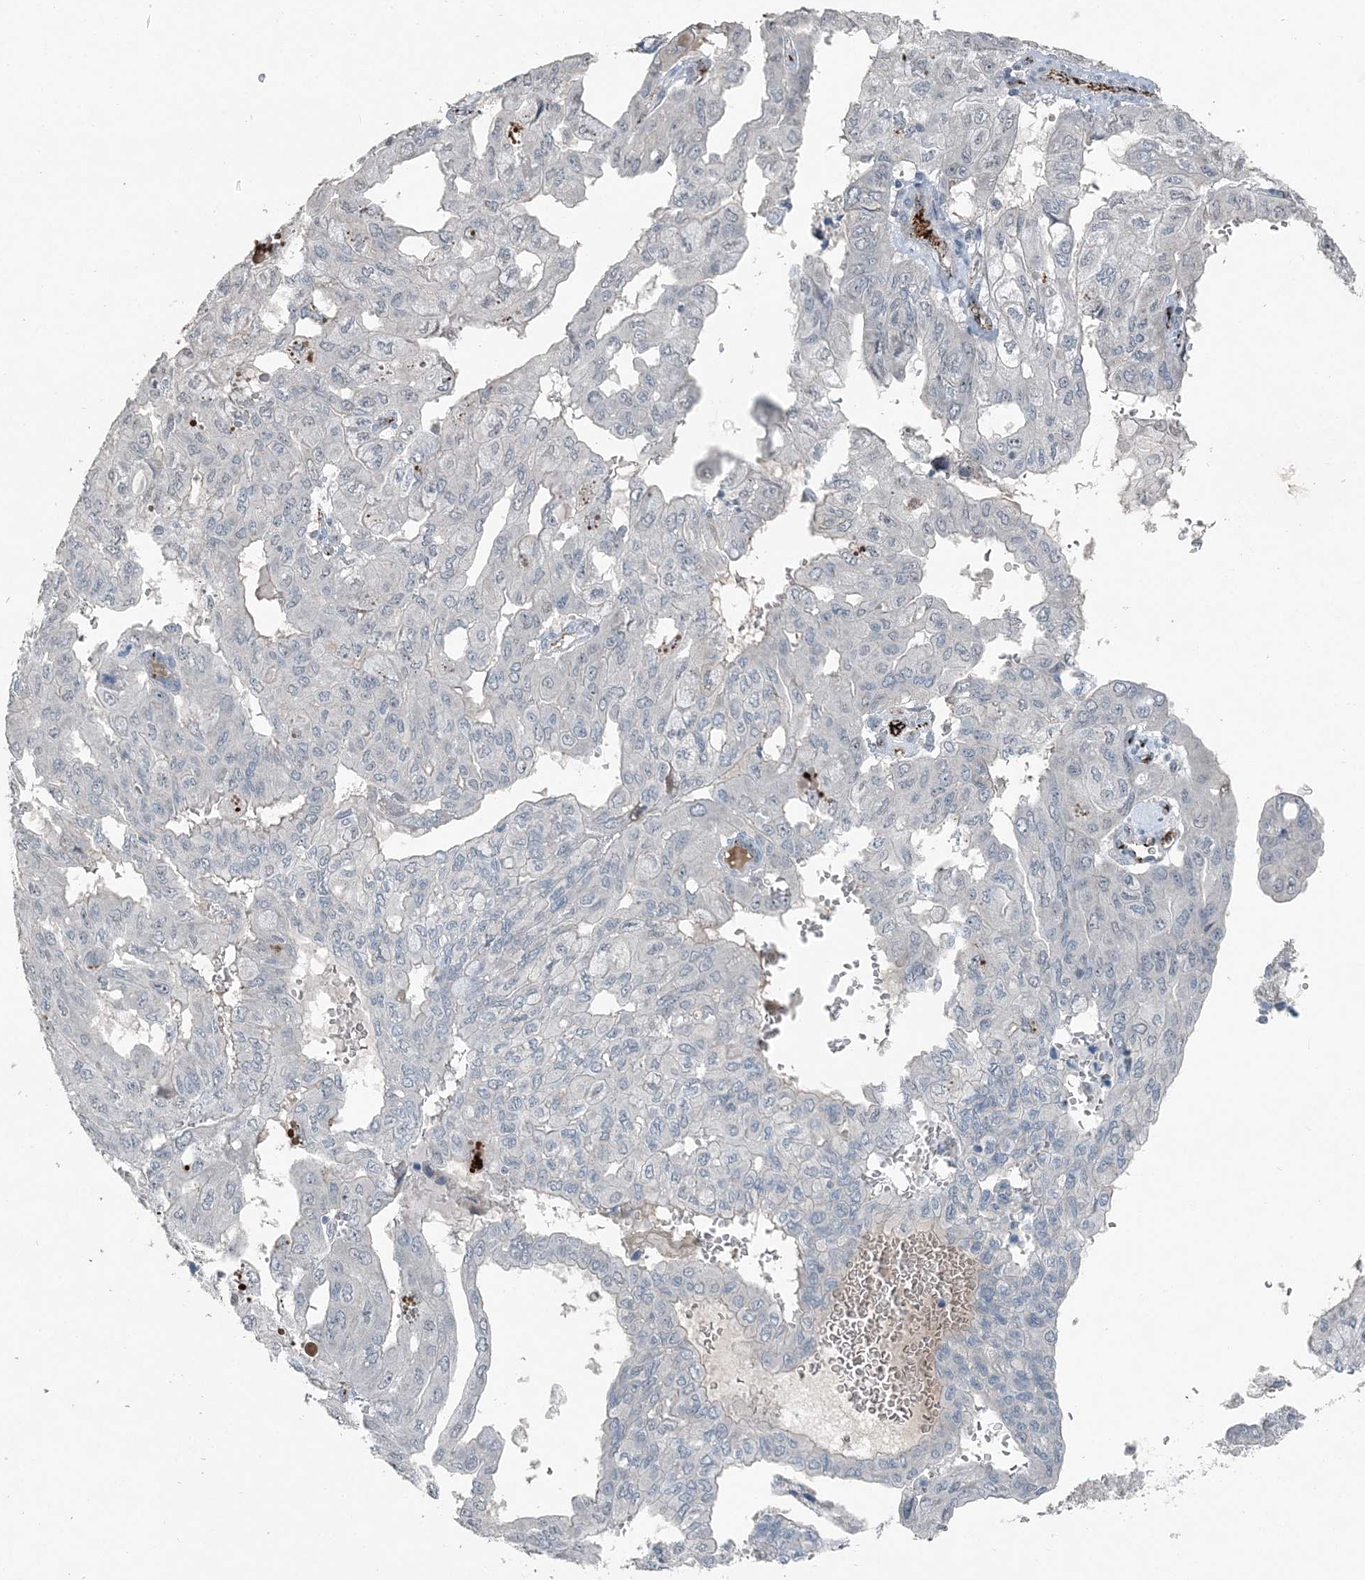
{"staining": {"intensity": "negative", "quantity": "none", "location": "none"}, "tissue": "pancreatic cancer", "cell_type": "Tumor cells", "image_type": "cancer", "snomed": [{"axis": "morphology", "description": "Adenocarcinoma, NOS"}, {"axis": "topography", "description": "Pancreas"}], "caption": "Immunohistochemical staining of human pancreatic cancer shows no significant positivity in tumor cells. (Brightfield microscopy of DAB immunohistochemistry at high magnification).", "gene": "ELOVL7", "patient": {"sex": "male", "age": 51}}